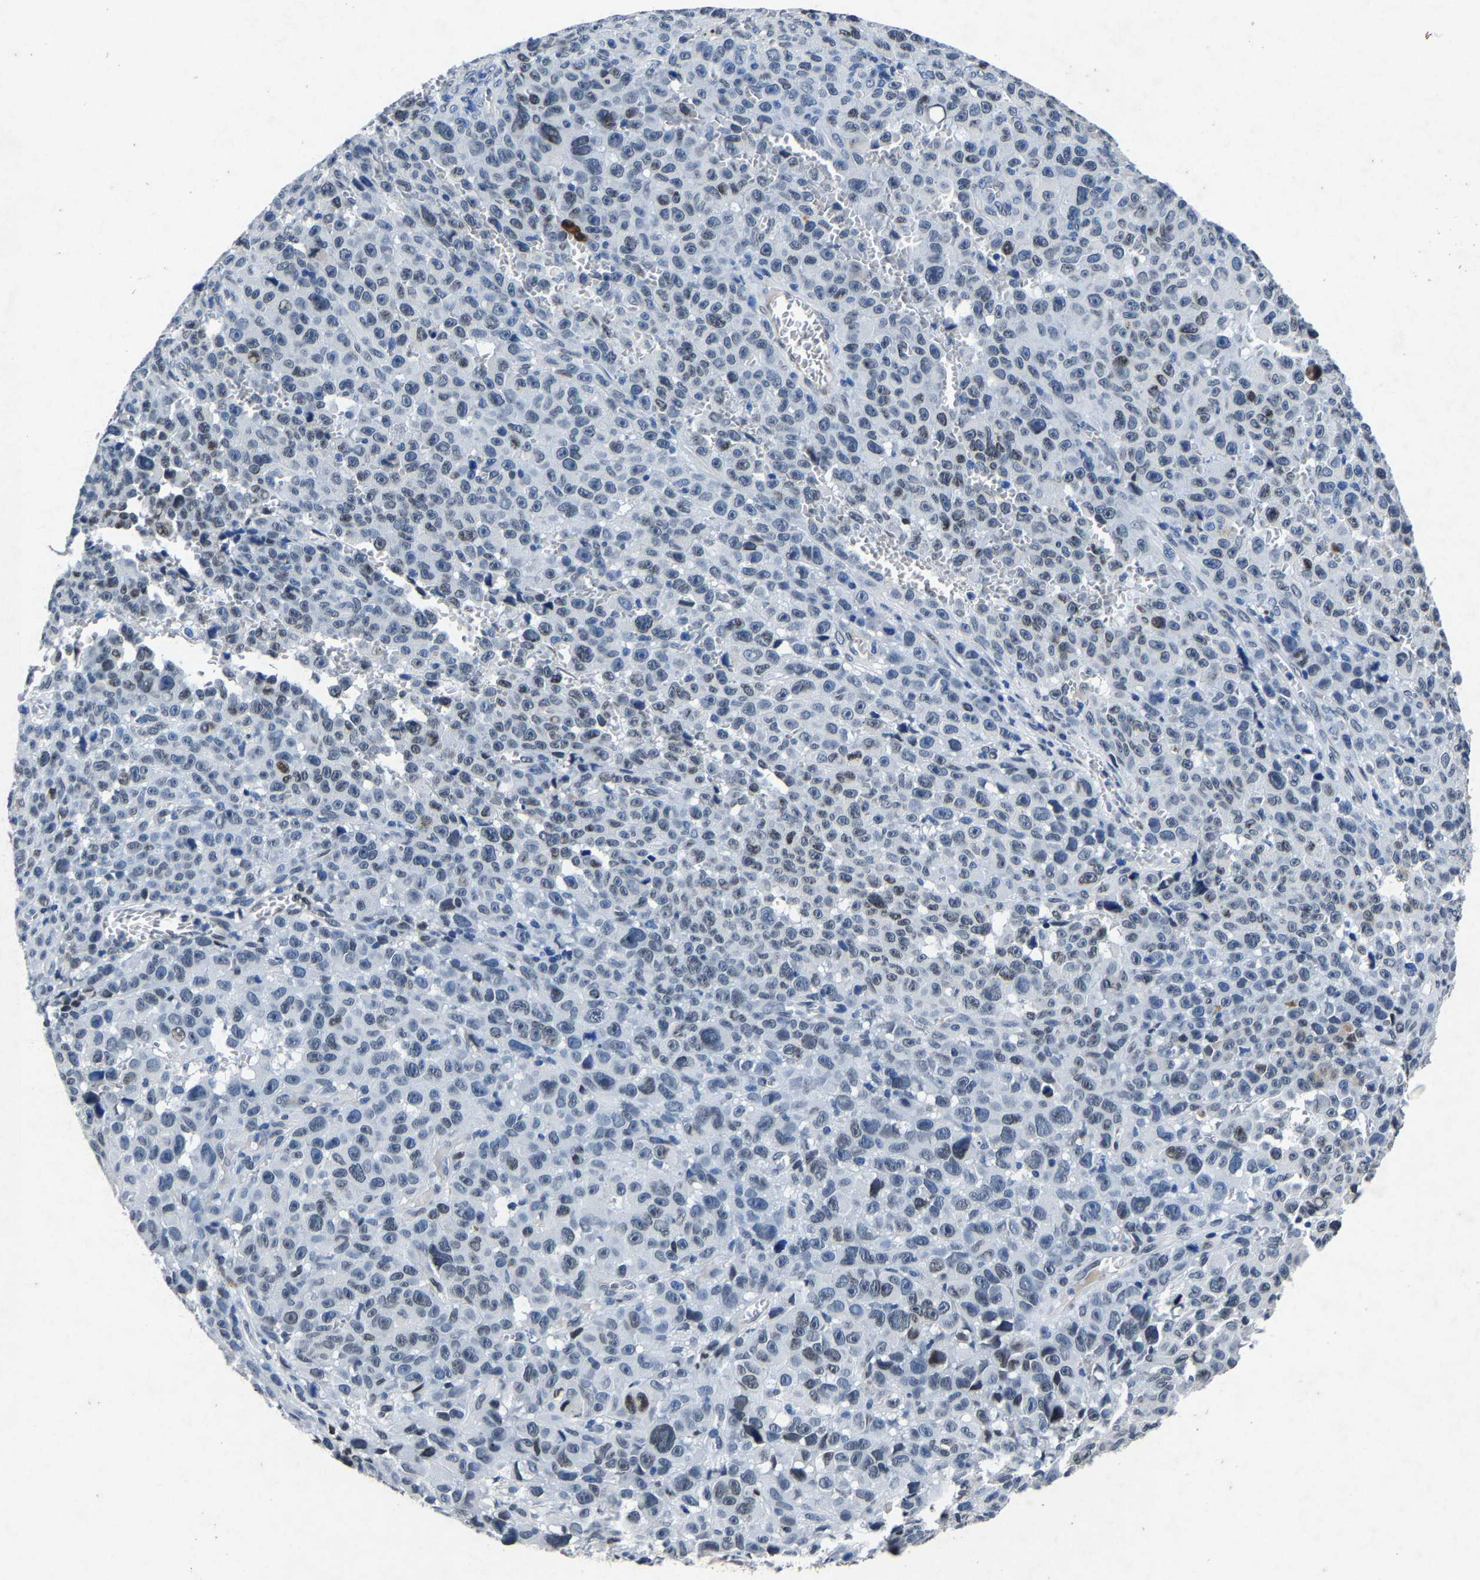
{"staining": {"intensity": "weak", "quantity": "<25%", "location": "nuclear"}, "tissue": "melanoma", "cell_type": "Tumor cells", "image_type": "cancer", "snomed": [{"axis": "morphology", "description": "Malignant melanoma, NOS"}, {"axis": "topography", "description": "Skin"}], "caption": "An image of human melanoma is negative for staining in tumor cells. The staining is performed using DAB brown chromogen with nuclei counter-stained in using hematoxylin.", "gene": "UBN2", "patient": {"sex": "female", "age": 82}}